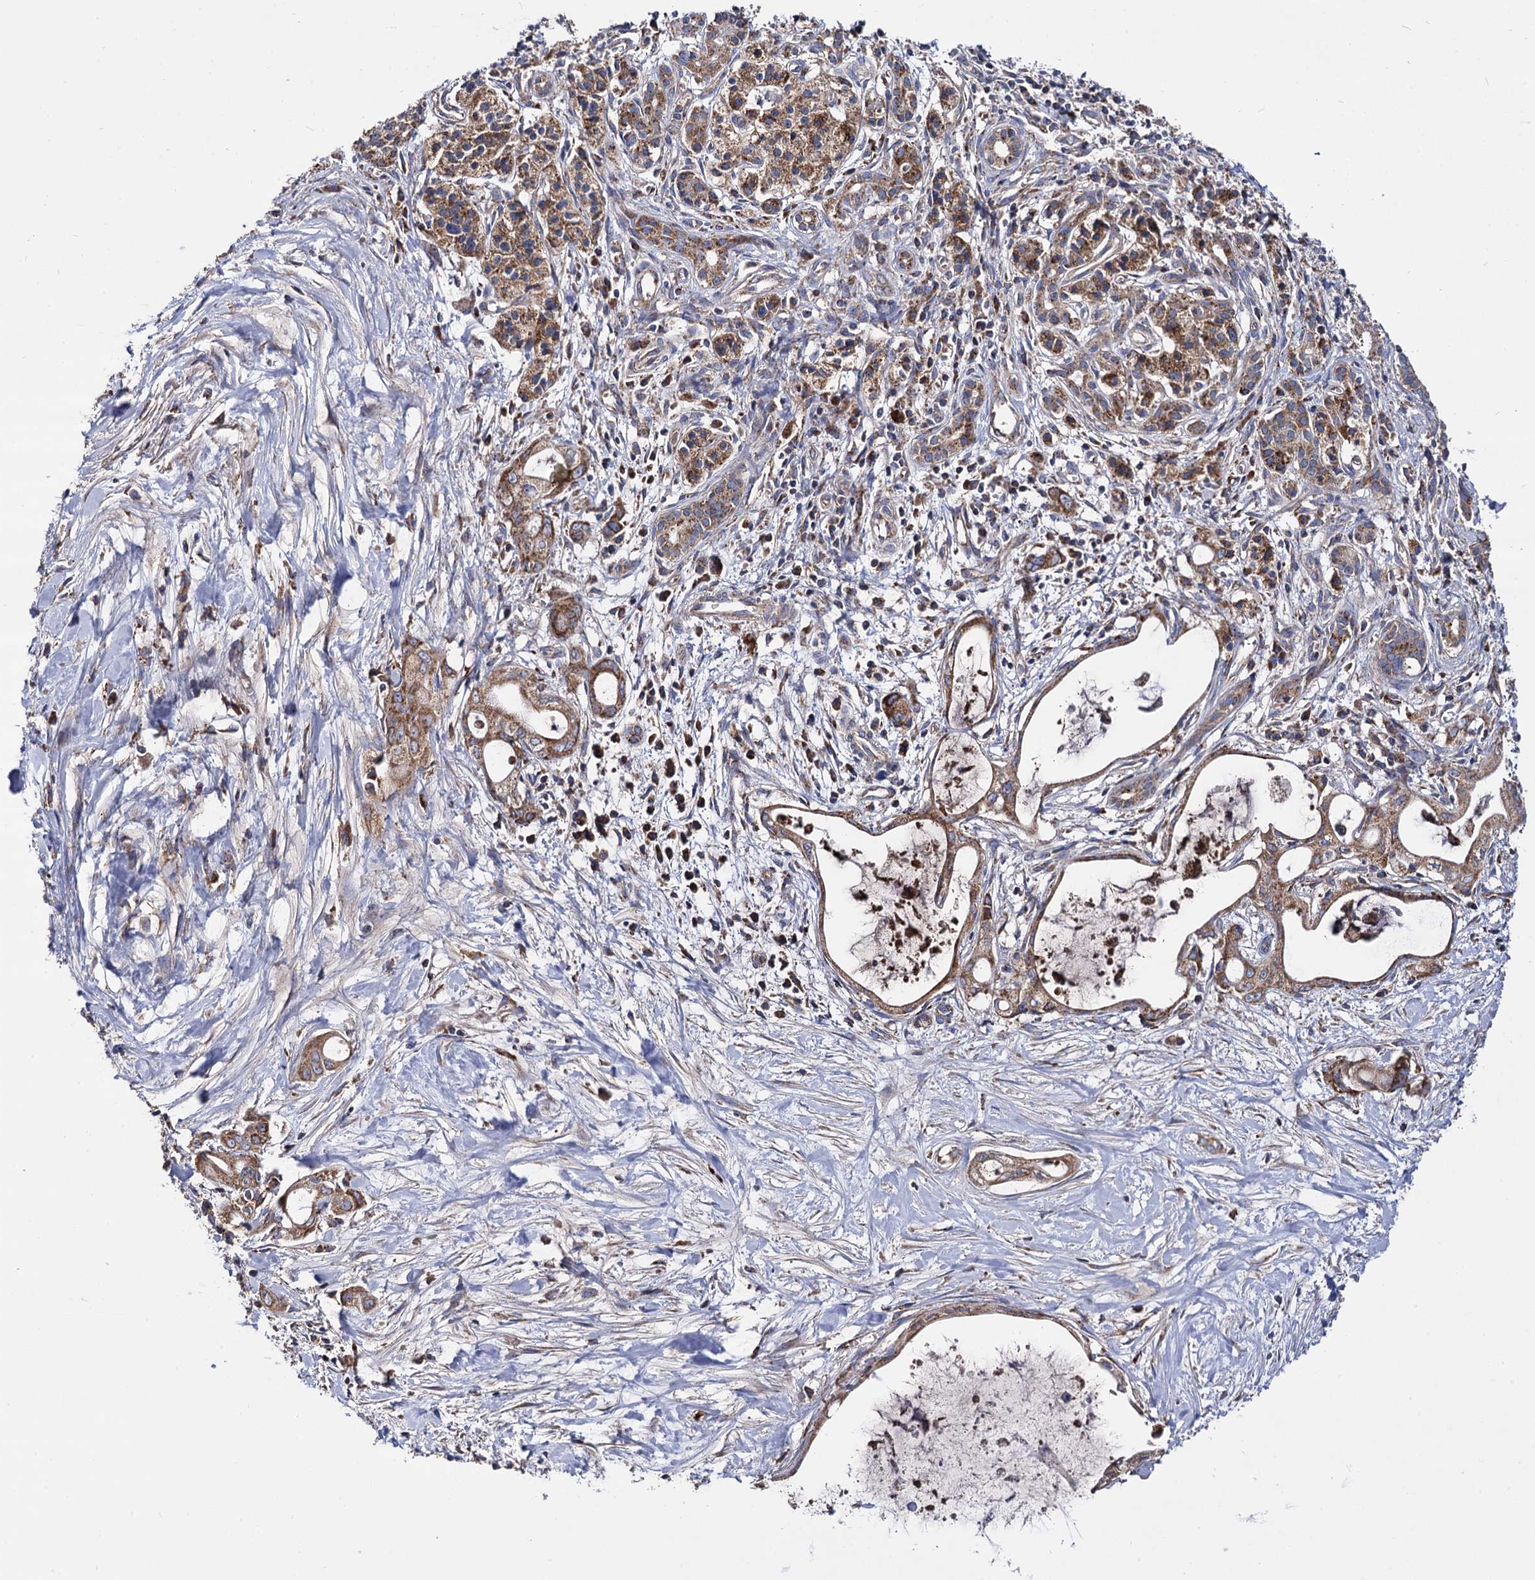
{"staining": {"intensity": "moderate", "quantity": ">75%", "location": "cytoplasmic/membranous"}, "tissue": "pancreatic cancer", "cell_type": "Tumor cells", "image_type": "cancer", "snomed": [{"axis": "morphology", "description": "Adenocarcinoma, NOS"}, {"axis": "topography", "description": "Pancreas"}], "caption": "IHC histopathology image of pancreatic adenocarcinoma stained for a protein (brown), which demonstrates medium levels of moderate cytoplasmic/membranous expression in about >75% of tumor cells.", "gene": "IQCH", "patient": {"sex": "male", "age": 72}}